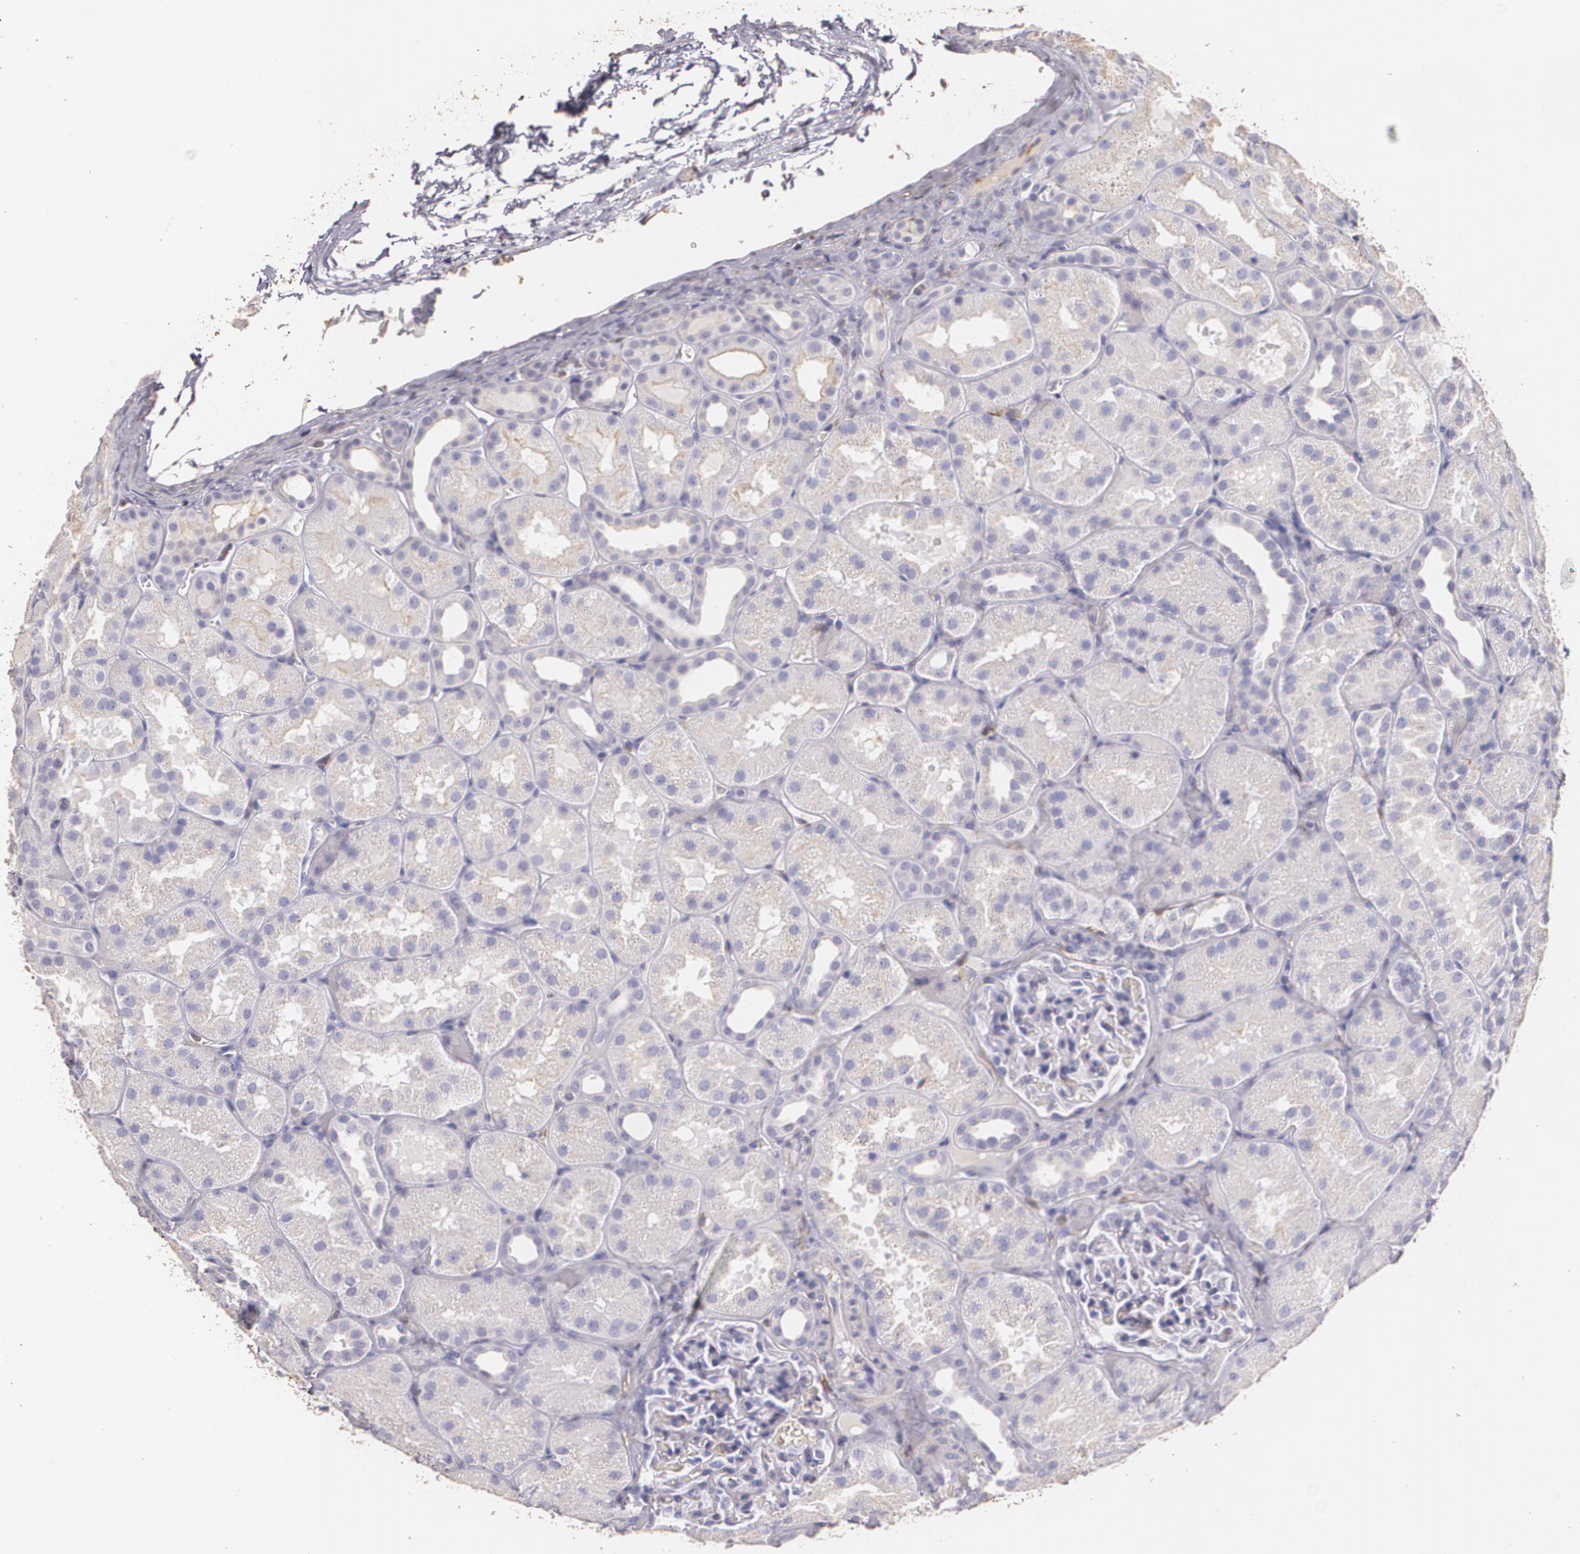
{"staining": {"intensity": "negative", "quantity": "none", "location": "none"}, "tissue": "kidney", "cell_type": "Cells in glomeruli", "image_type": "normal", "snomed": [{"axis": "morphology", "description": "Normal tissue, NOS"}, {"axis": "topography", "description": "Kidney"}], "caption": "Cells in glomeruli show no significant protein positivity in benign kidney. (Stains: DAB immunohistochemistry with hematoxylin counter stain, Microscopy: brightfield microscopy at high magnification).", "gene": "TGFBR1", "patient": {"sex": "male", "age": 28}}